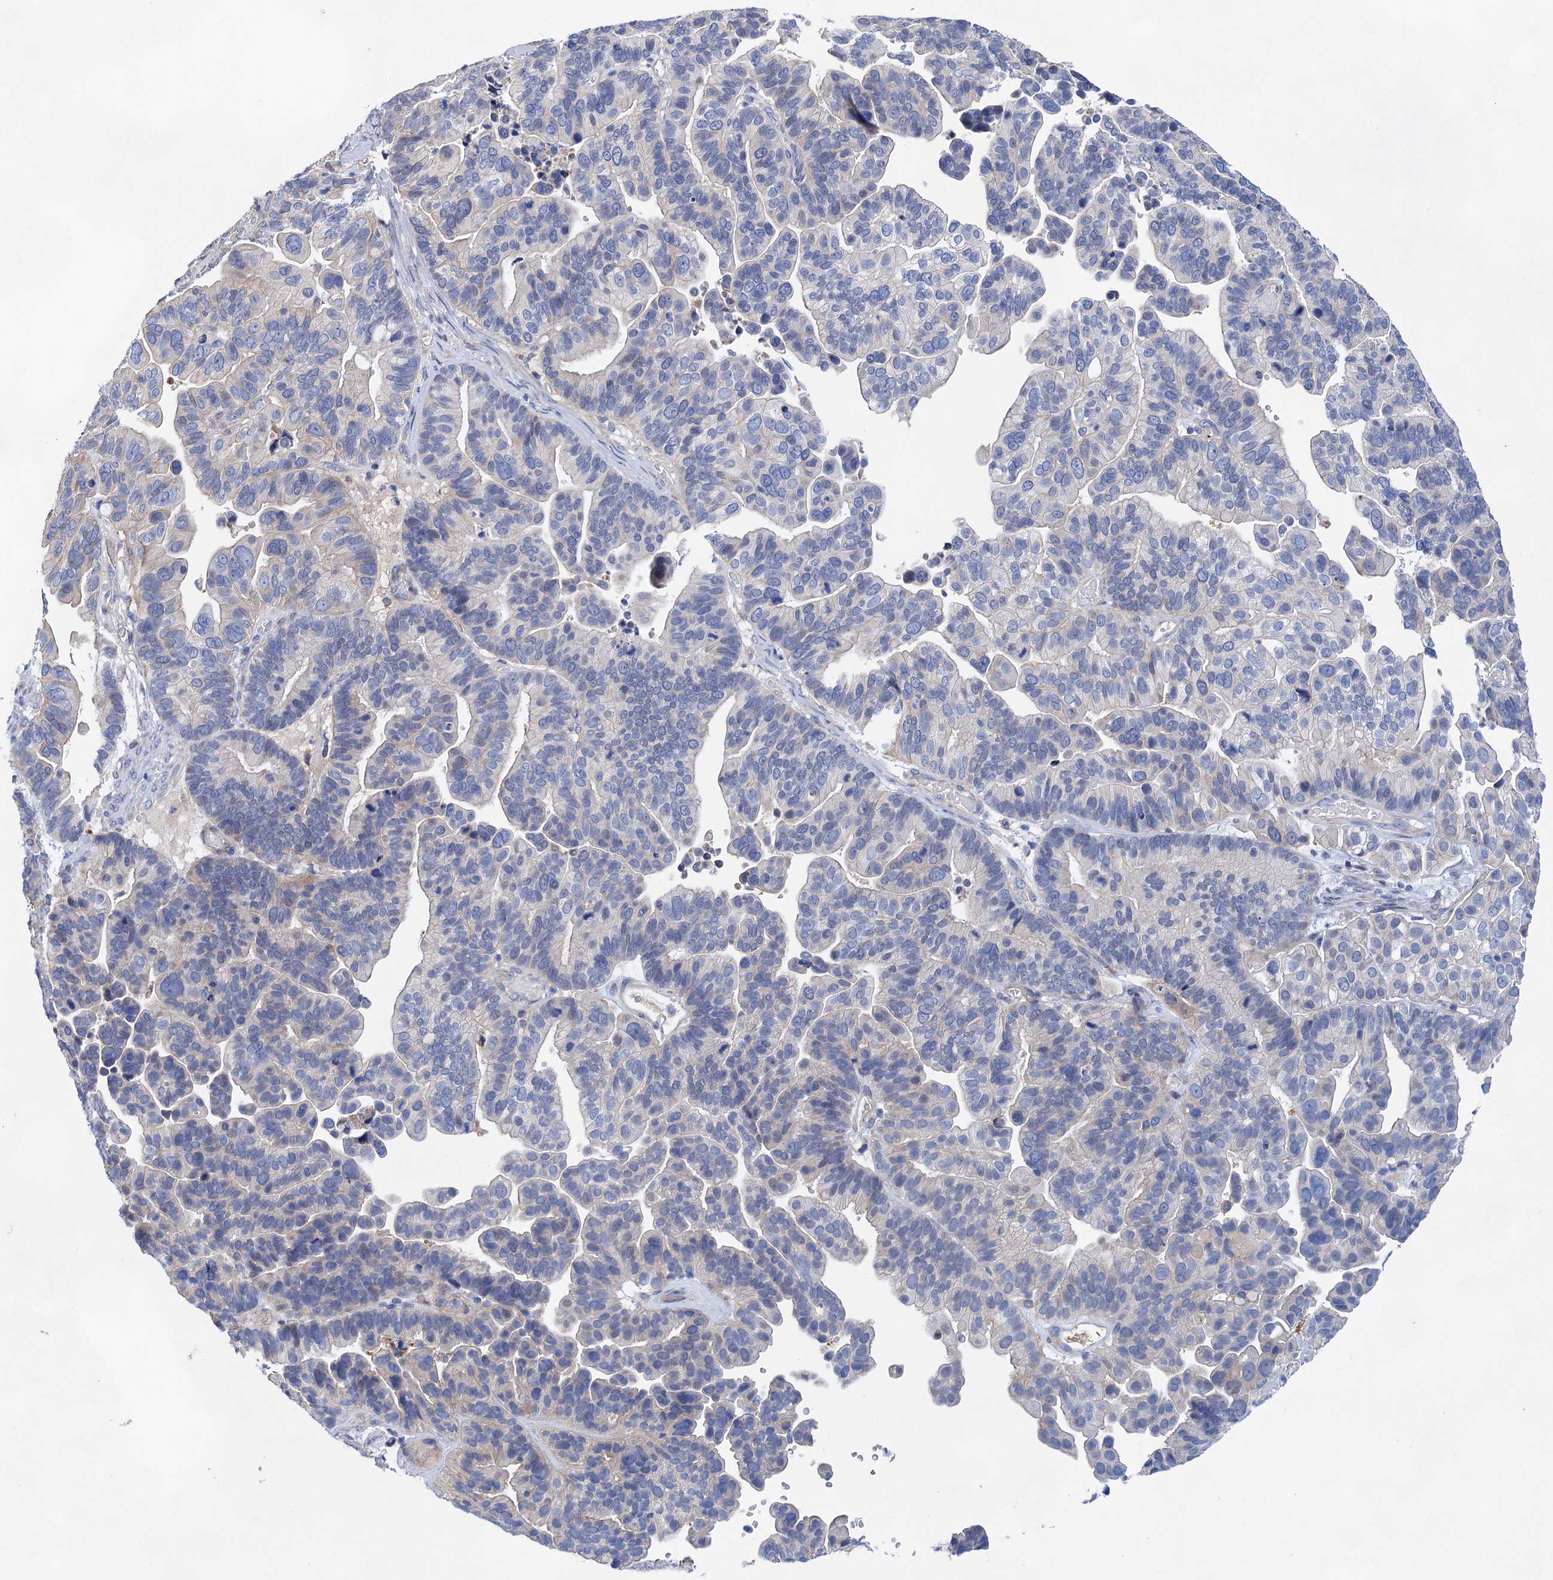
{"staining": {"intensity": "weak", "quantity": "<25%", "location": "cytoplasmic/membranous"}, "tissue": "ovarian cancer", "cell_type": "Tumor cells", "image_type": "cancer", "snomed": [{"axis": "morphology", "description": "Cystadenocarcinoma, serous, NOS"}, {"axis": "topography", "description": "Ovary"}], "caption": "This is a photomicrograph of IHC staining of serous cystadenocarcinoma (ovarian), which shows no staining in tumor cells.", "gene": "GPR155", "patient": {"sex": "female", "age": 56}}